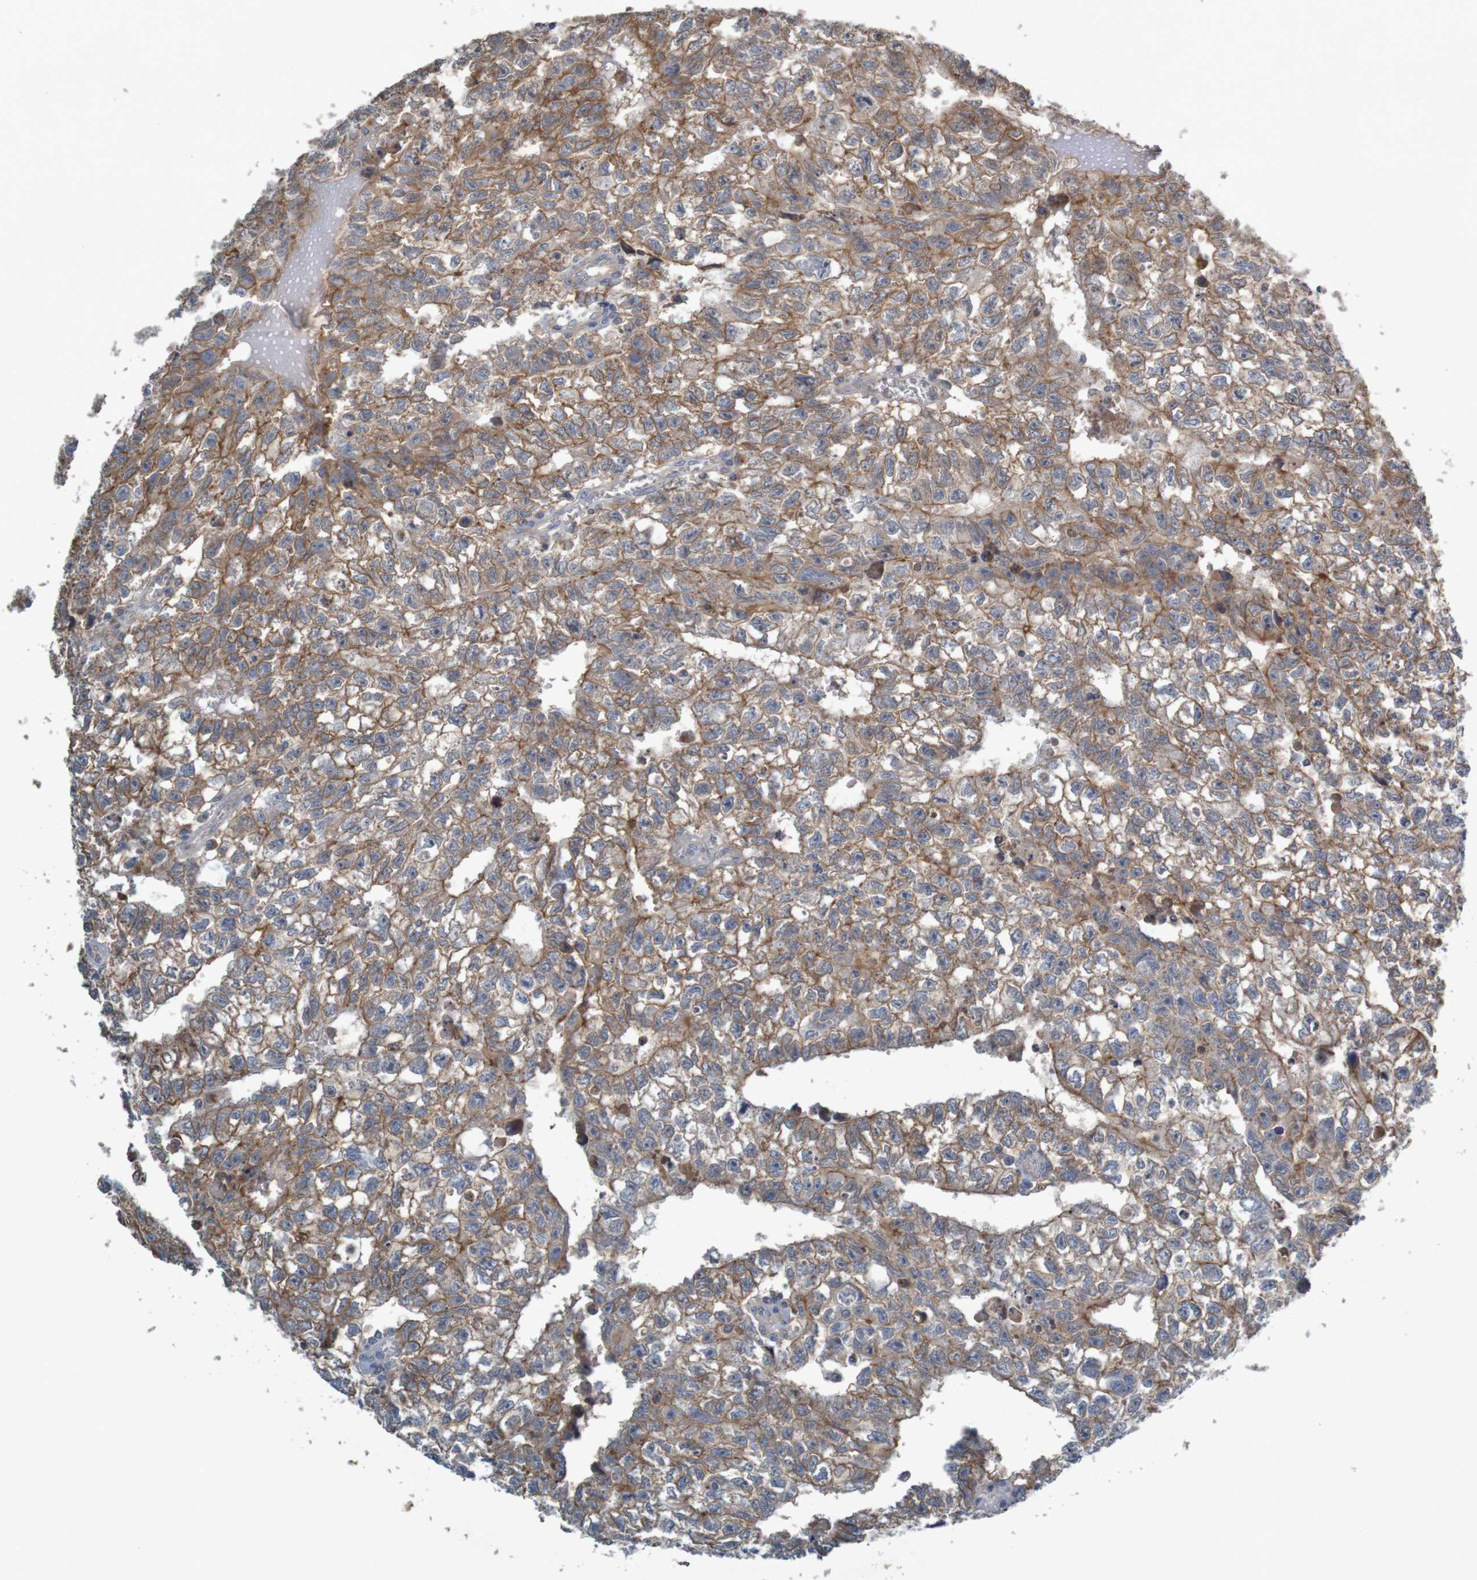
{"staining": {"intensity": "moderate", "quantity": ">75%", "location": "cytoplasmic/membranous"}, "tissue": "testis cancer", "cell_type": "Tumor cells", "image_type": "cancer", "snomed": [{"axis": "morphology", "description": "Seminoma, NOS"}, {"axis": "morphology", "description": "Carcinoma, Embryonal, NOS"}, {"axis": "topography", "description": "Testis"}], "caption": "About >75% of tumor cells in embryonal carcinoma (testis) show moderate cytoplasmic/membranous protein positivity as visualized by brown immunohistochemical staining.", "gene": "B3GAT2", "patient": {"sex": "male", "age": 38}}